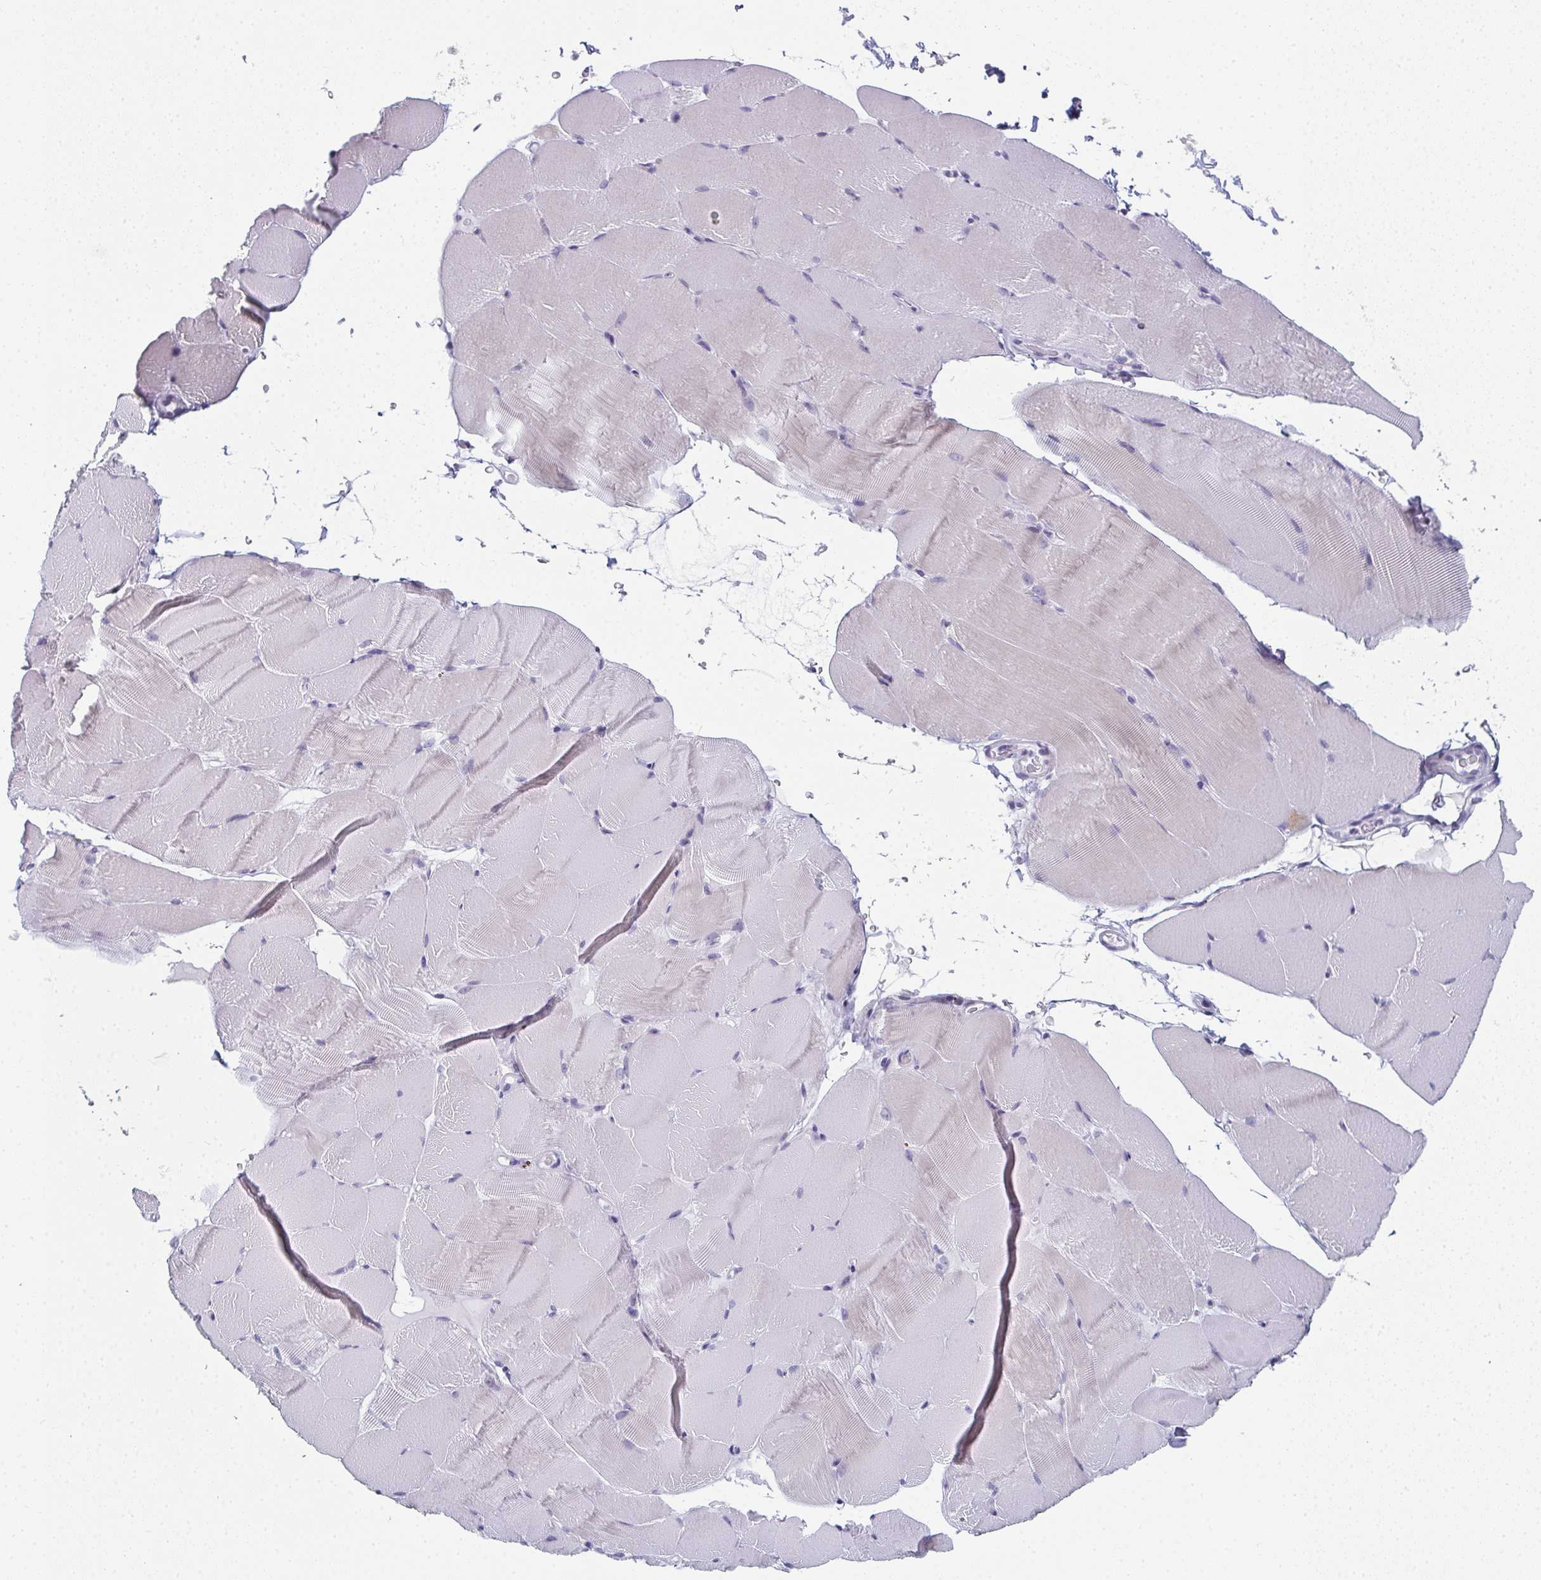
{"staining": {"intensity": "negative", "quantity": "none", "location": "none"}, "tissue": "skeletal muscle", "cell_type": "Myocytes", "image_type": "normal", "snomed": [{"axis": "morphology", "description": "Normal tissue, NOS"}, {"axis": "topography", "description": "Skeletal muscle"}], "caption": "High power microscopy photomicrograph of an immunohistochemistry (IHC) image of normal skeletal muscle, revealing no significant staining in myocytes.", "gene": "PYCR3", "patient": {"sex": "female", "age": 37}}